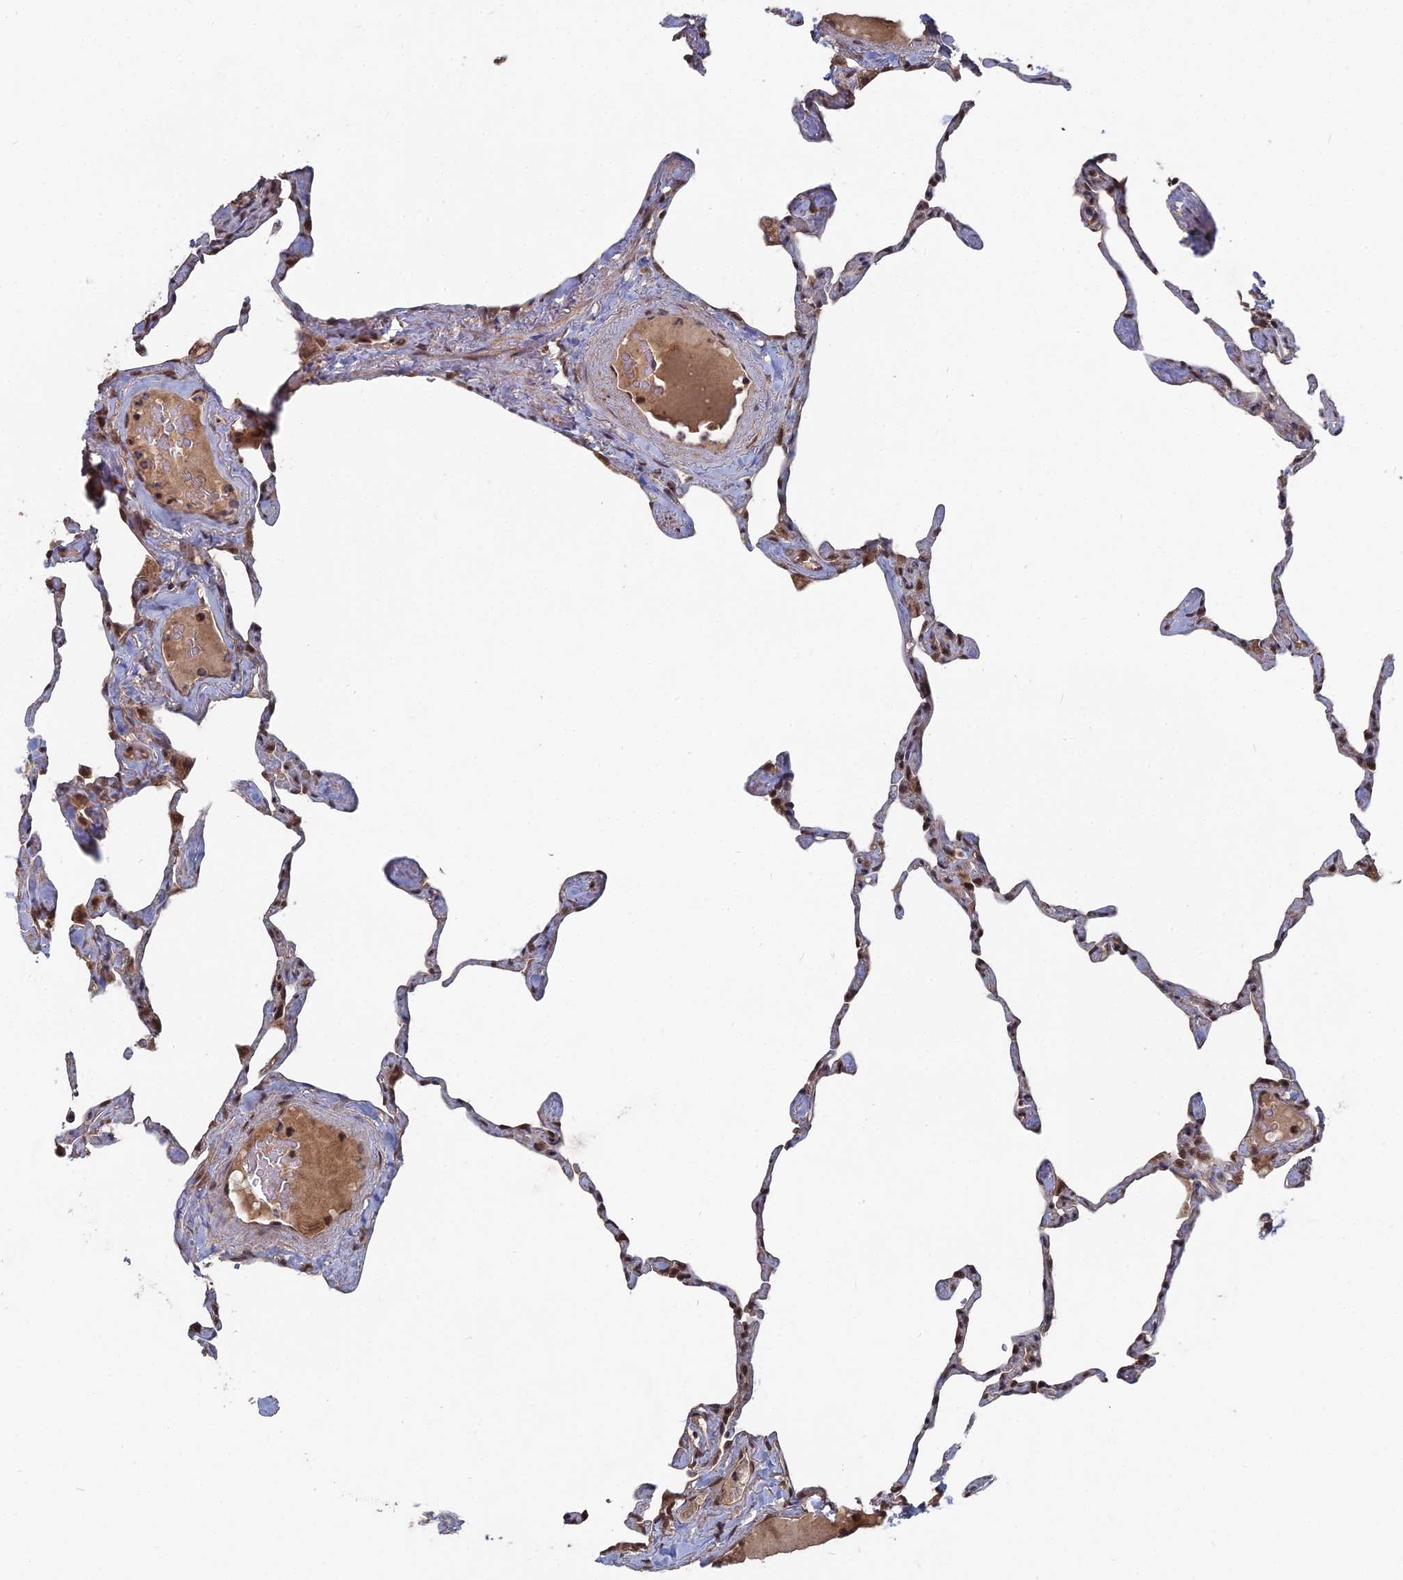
{"staining": {"intensity": "moderate", "quantity": "<25%", "location": "nuclear"}, "tissue": "lung", "cell_type": "Alveolar cells", "image_type": "normal", "snomed": [{"axis": "morphology", "description": "Normal tissue, NOS"}, {"axis": "topography", "description": "Lung"}], "caption": "About <25% of alveolar cells in normal lung show moderate nuclear protein expression as visualized by brown immunohistochemical staining.", "gene": "CCNP", "patient": {"sex": "male", "age": 65}}